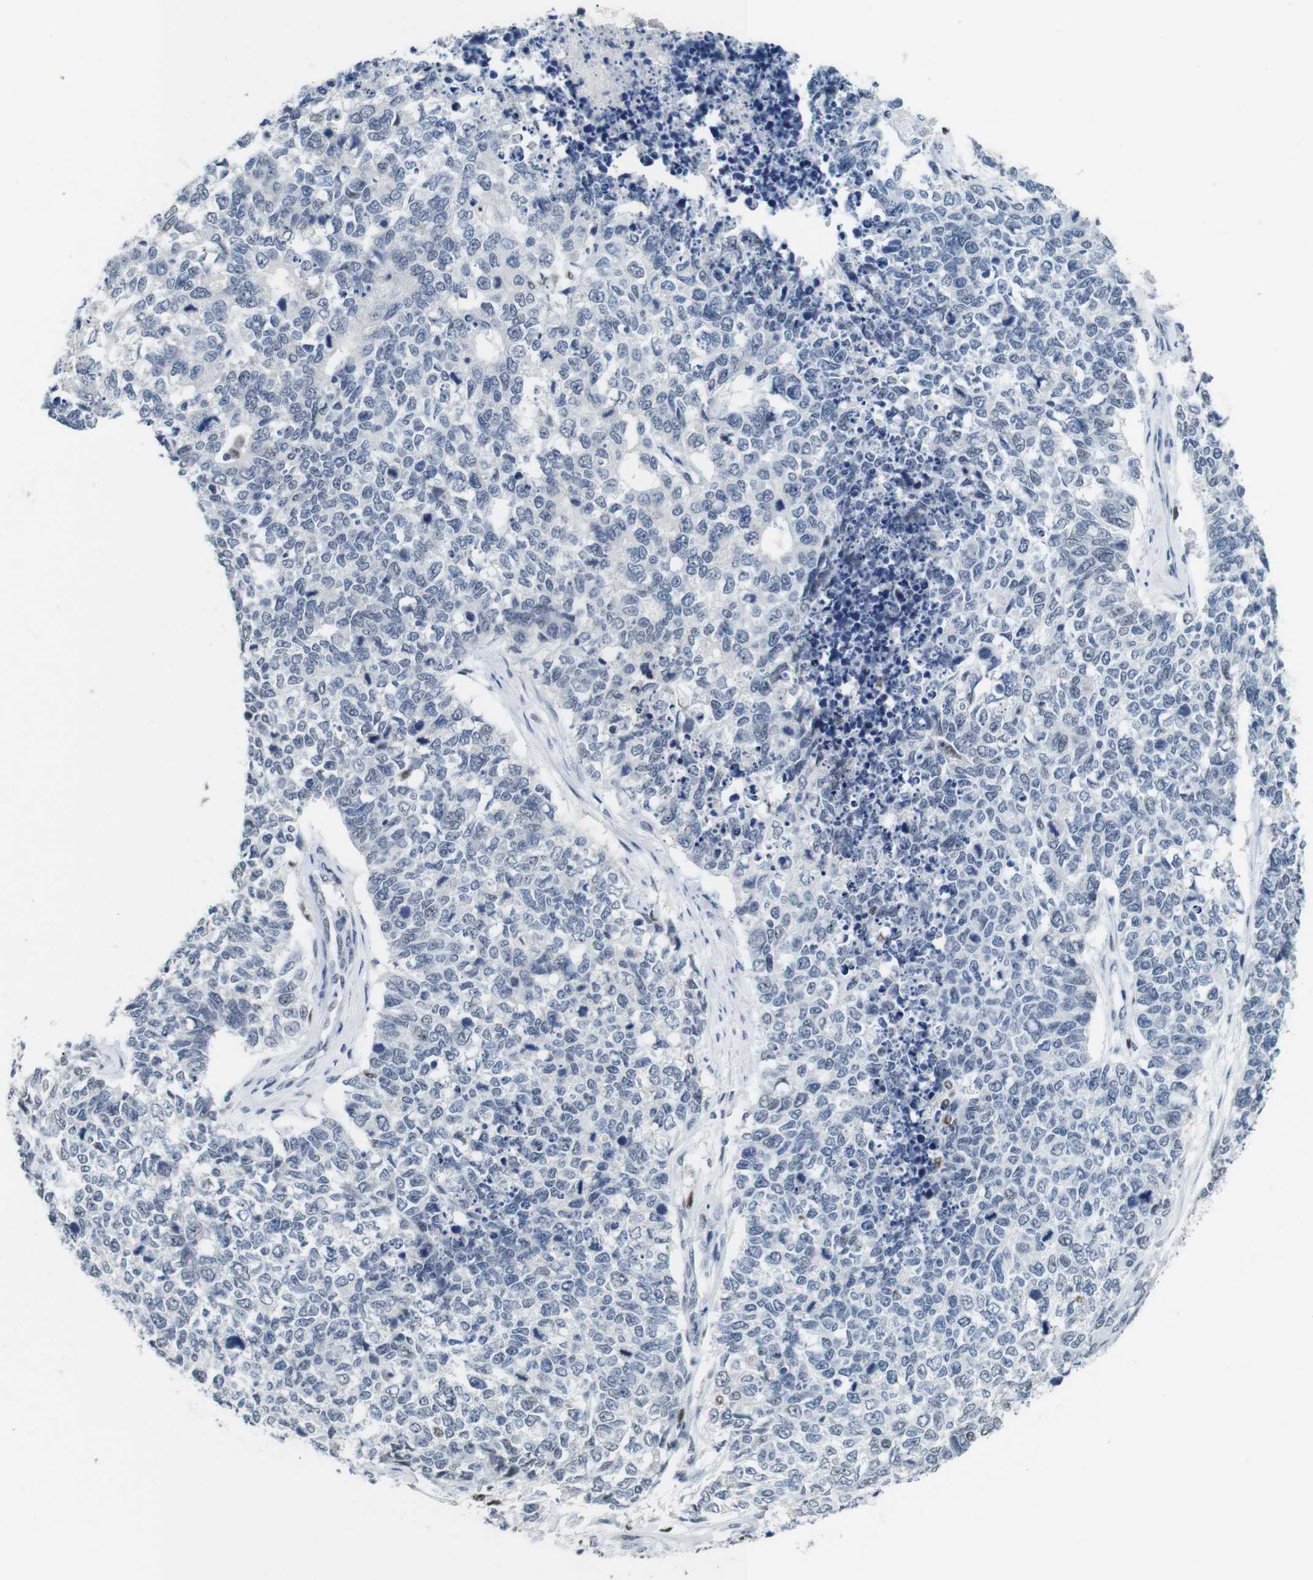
{"staining": {"intensity": "negative", "quantity": "none", "location": "none"}, "tissue": "cervical cancer", "cell_type": "Tumor cells", "image_type": "cancer", "snomed": [{"axis": "morphology", "description": "Squamous cell carcinoma, NOS"}, {"axis": "topography", "description": "Cervix"}], "caption": "High power microscopy micrograph of an IHC micrograph of cervical cancer (squamous cell carcinoma), revealing no significant positivity in tumor cells. The staining is performed using DAB brown chromogen with nuclei counter-stained in using hematoxylin.", "gene": "IRF8", "patient": {"sex": "female", "age": 63}}